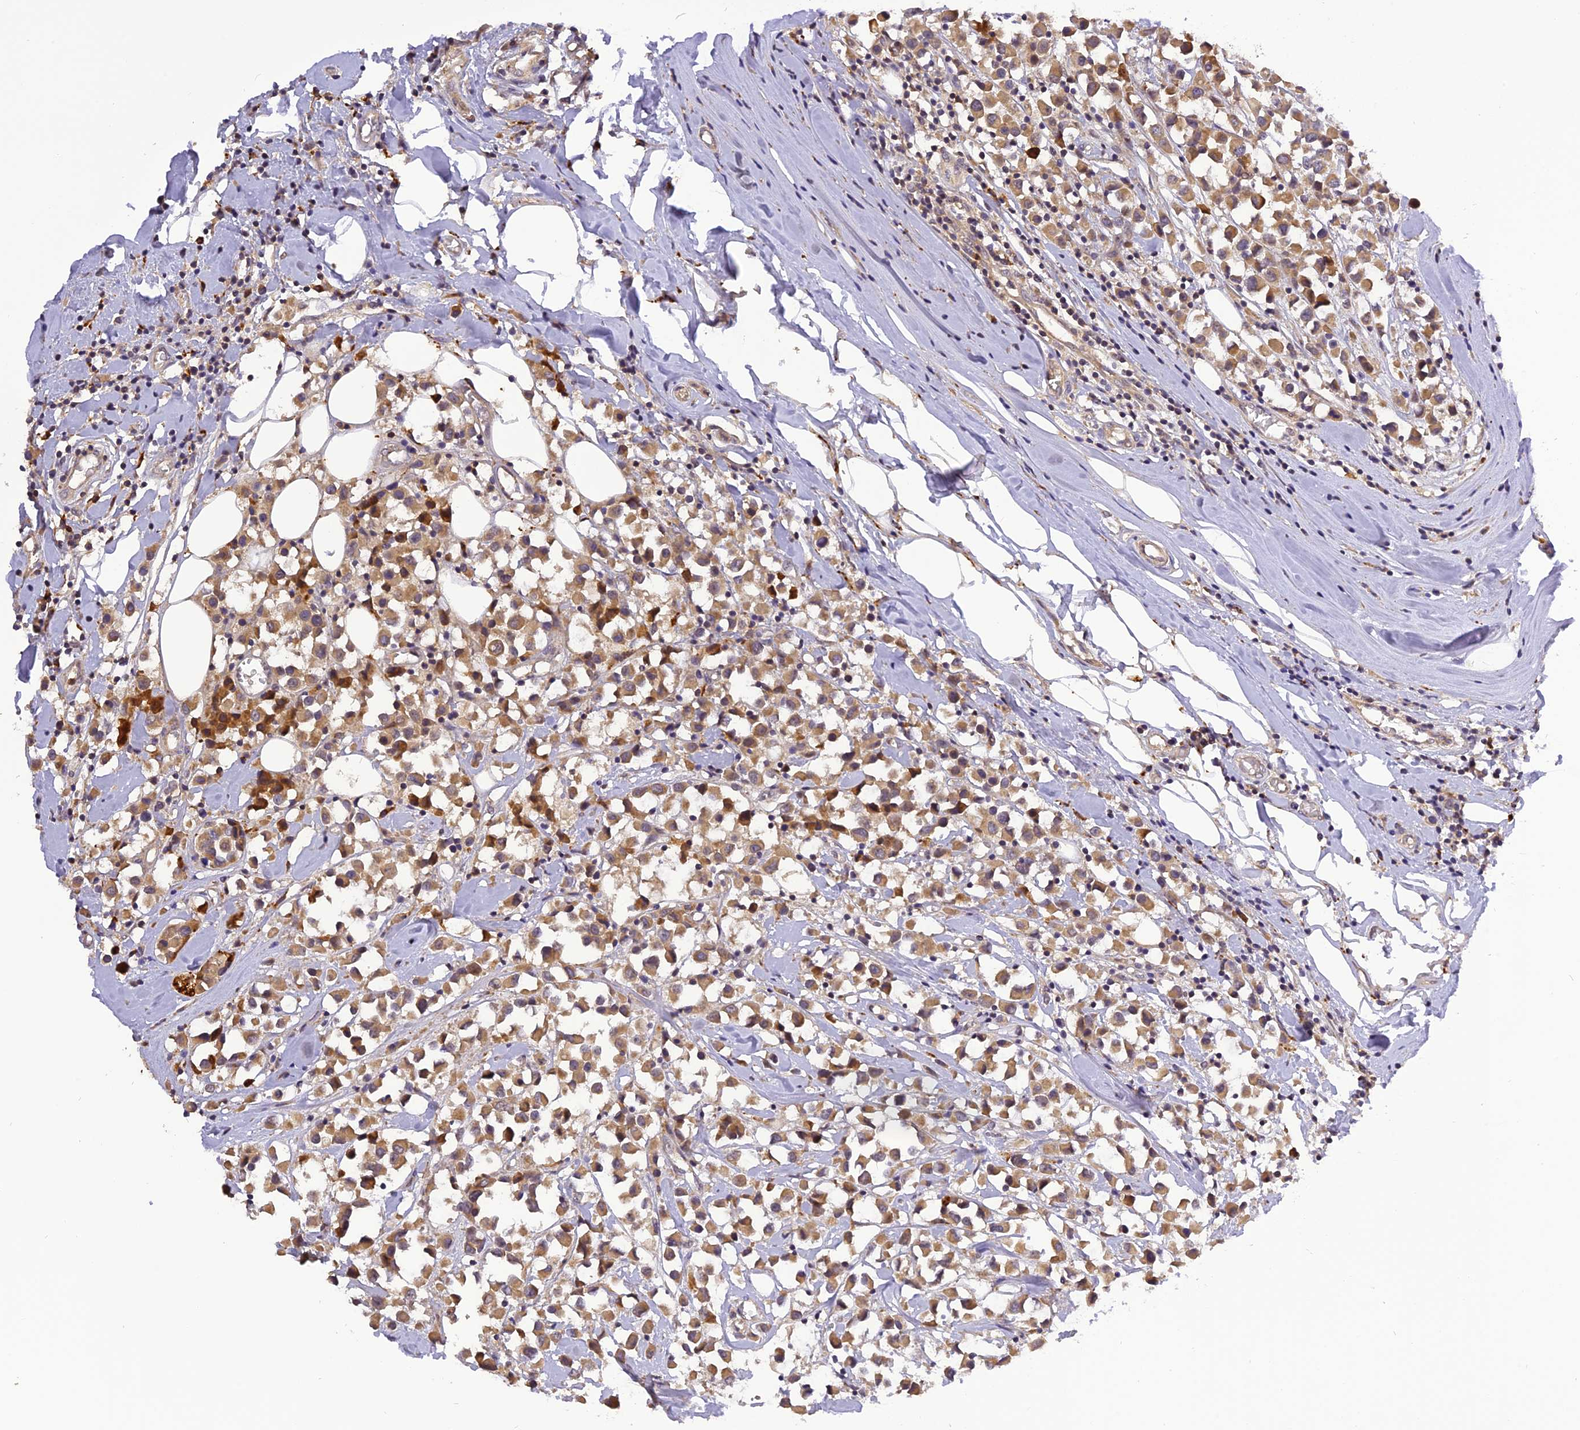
{"staining": {"intensity": "moderate", "quantity": "25%-75%", "location": "cytoplasmic/membranous"}, "tissue": "breast cancer", "cell_type": "Tumor cells", "image_type": "cancer", "snomed": [{"axis": "morphology", "description": "Duct carcinoma"}, {"axis": "topography", "description": "Breast"}], "caption": "Immunohistochemistry (IHC) (DAB (3,3'-diaminobenzidine)) staining of breast cancer exhibits moderate cytoplasmic/membranous protein positivity in about 25%-75% of tumor cells. Nuclei are stained in blue.", "gene": "FNIP2", "patient": {"sex": "female", "age": 61}}